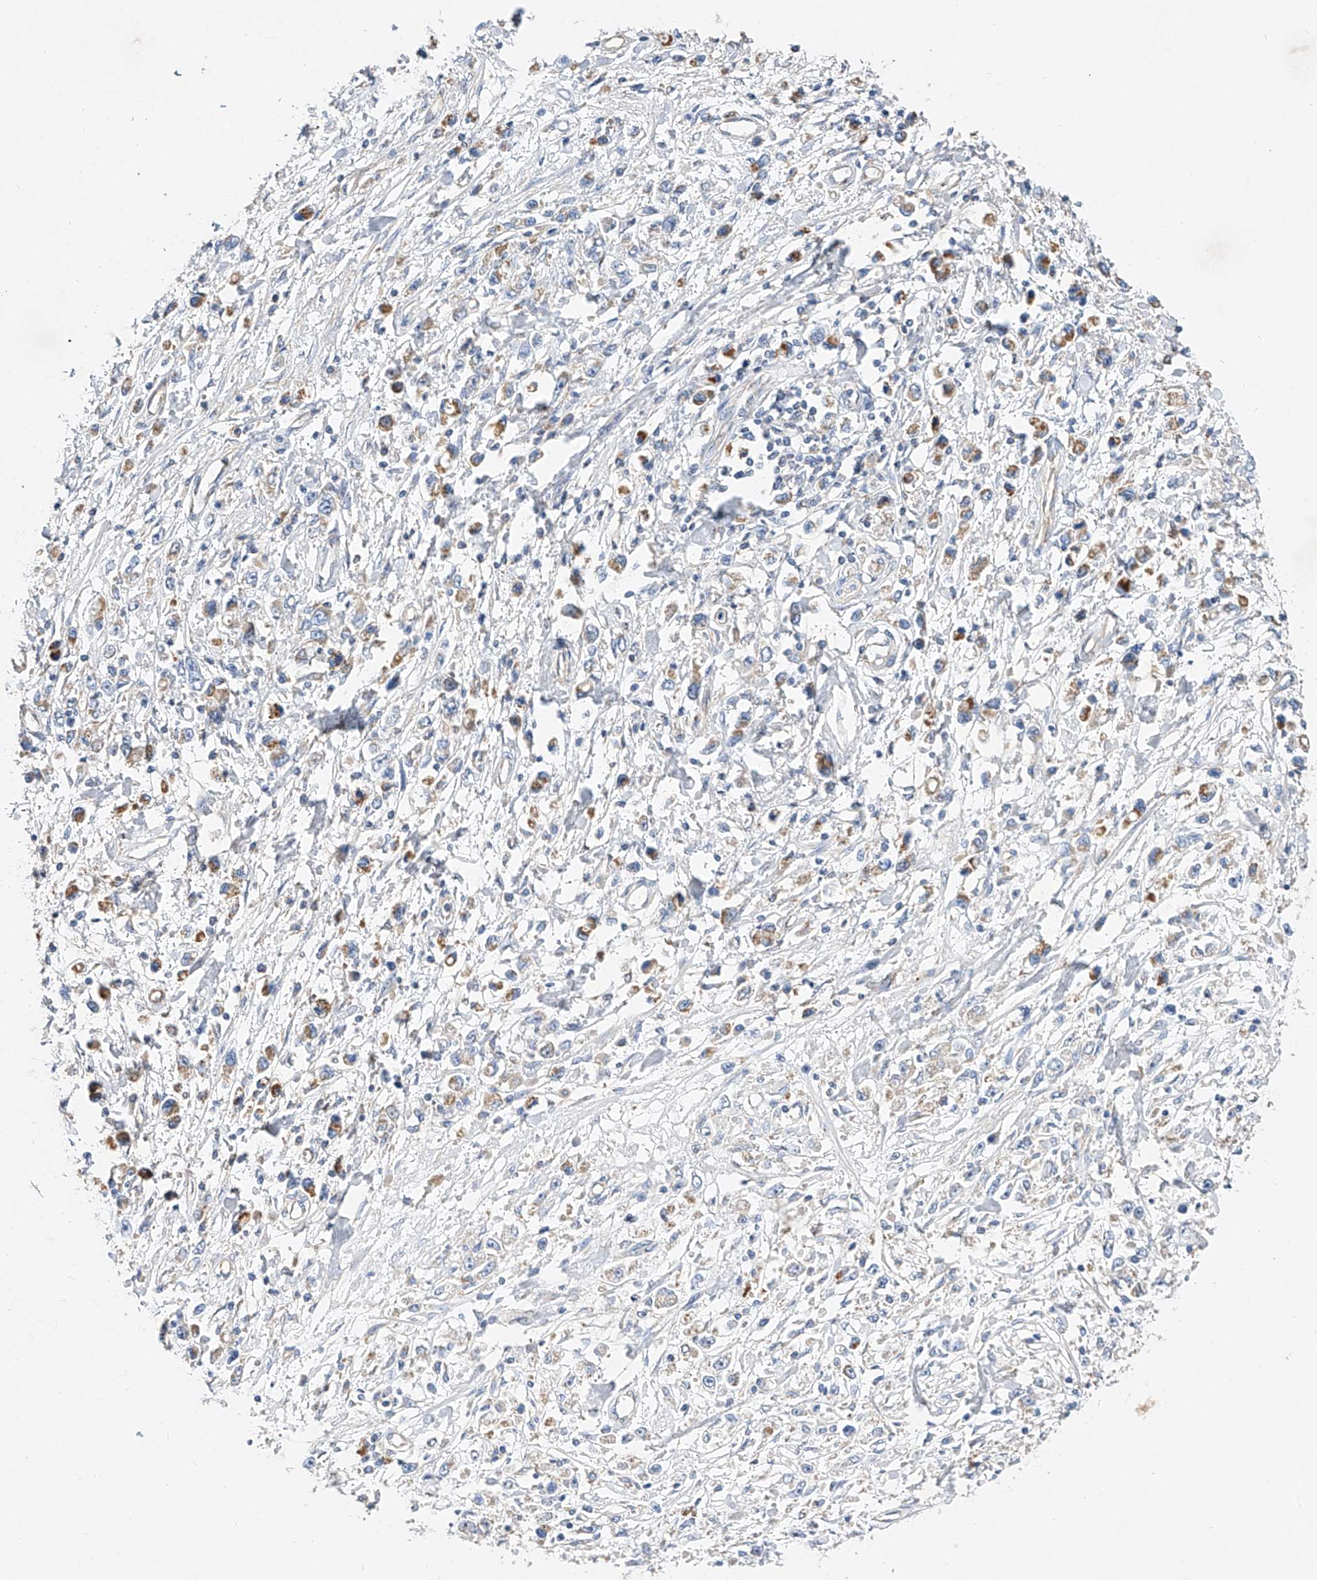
{"staining": {"intensity": "negative", "quantity": "none", "location": "none"}, "tissue": "stomach cancer", "cell_type": "Tumor cells", "image_type": "cancer", "snomed": [{"axis": "morphology", "description": "Adenocarcinoma, NOS"}, {"axis": "topography", "description": "Stomach"}], "caption": "DAB immunohistochemical staining of human stomach cancer (adenocarcinoma) shows no significant expression in tumor cells.", "gene": "AMD1", "patient": {"sex": "female", "age": 59}}